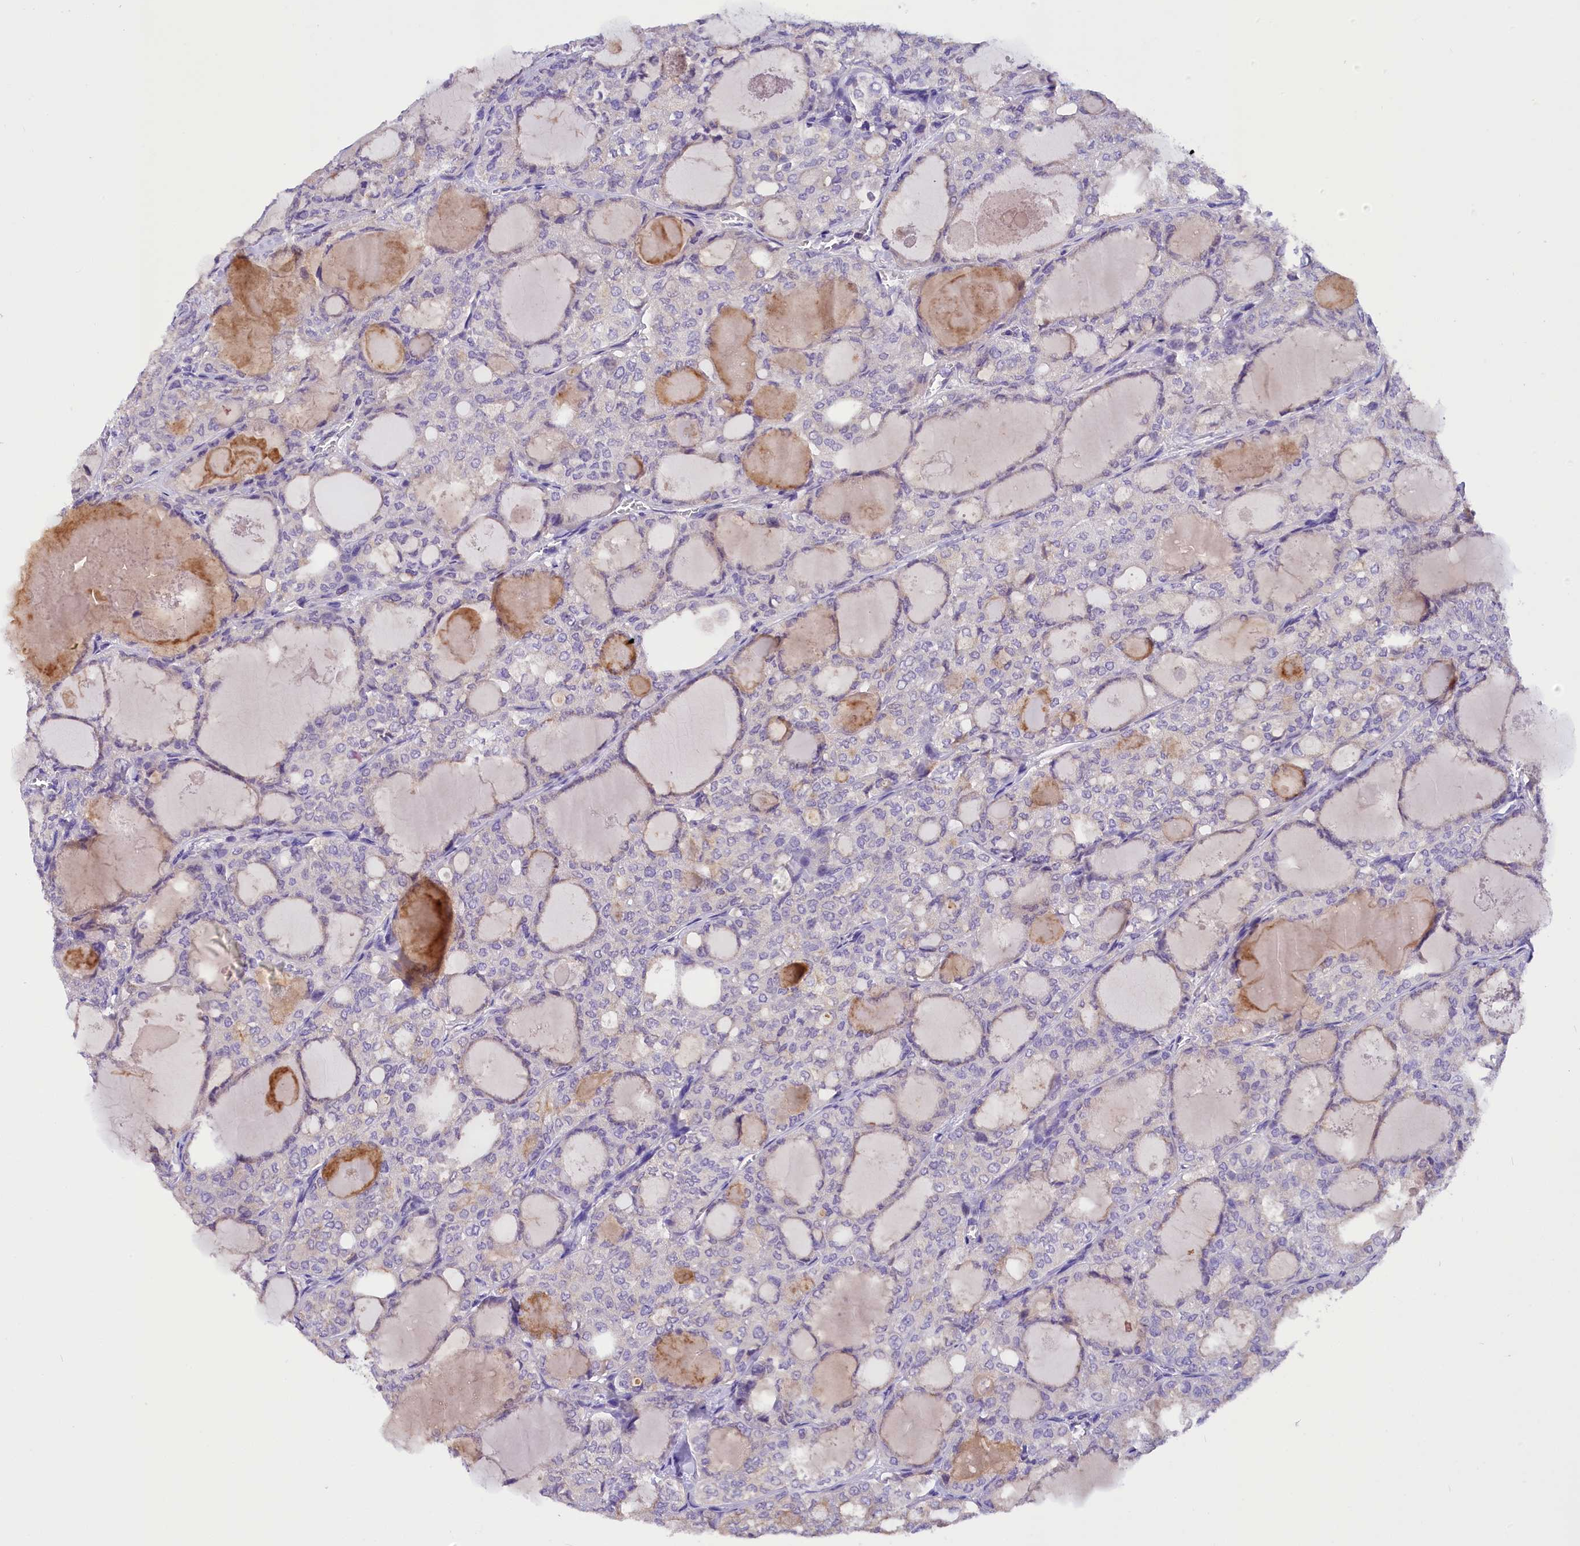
{"staining": {"intensity": "negative", "quantity": "none", "location": "none"}, "tissue": "thyroid cancer", "cell_type": "Tumor cells", "image_type": "cancer", "snomed": [{"axis": "morphology", "description": "Follicular adenoma carcinoma, NOS"}, {"axis": "topography", "description": "Thyroid gland"}], "caption": "Tumor cells show no significant protein staining in follicular adenoma carcinoma (thyroid). (DAB immunohistochemistry (IHC), high magnification).", "gene": "AP3B2", "patient": {"sex": "male", "age": 75}}